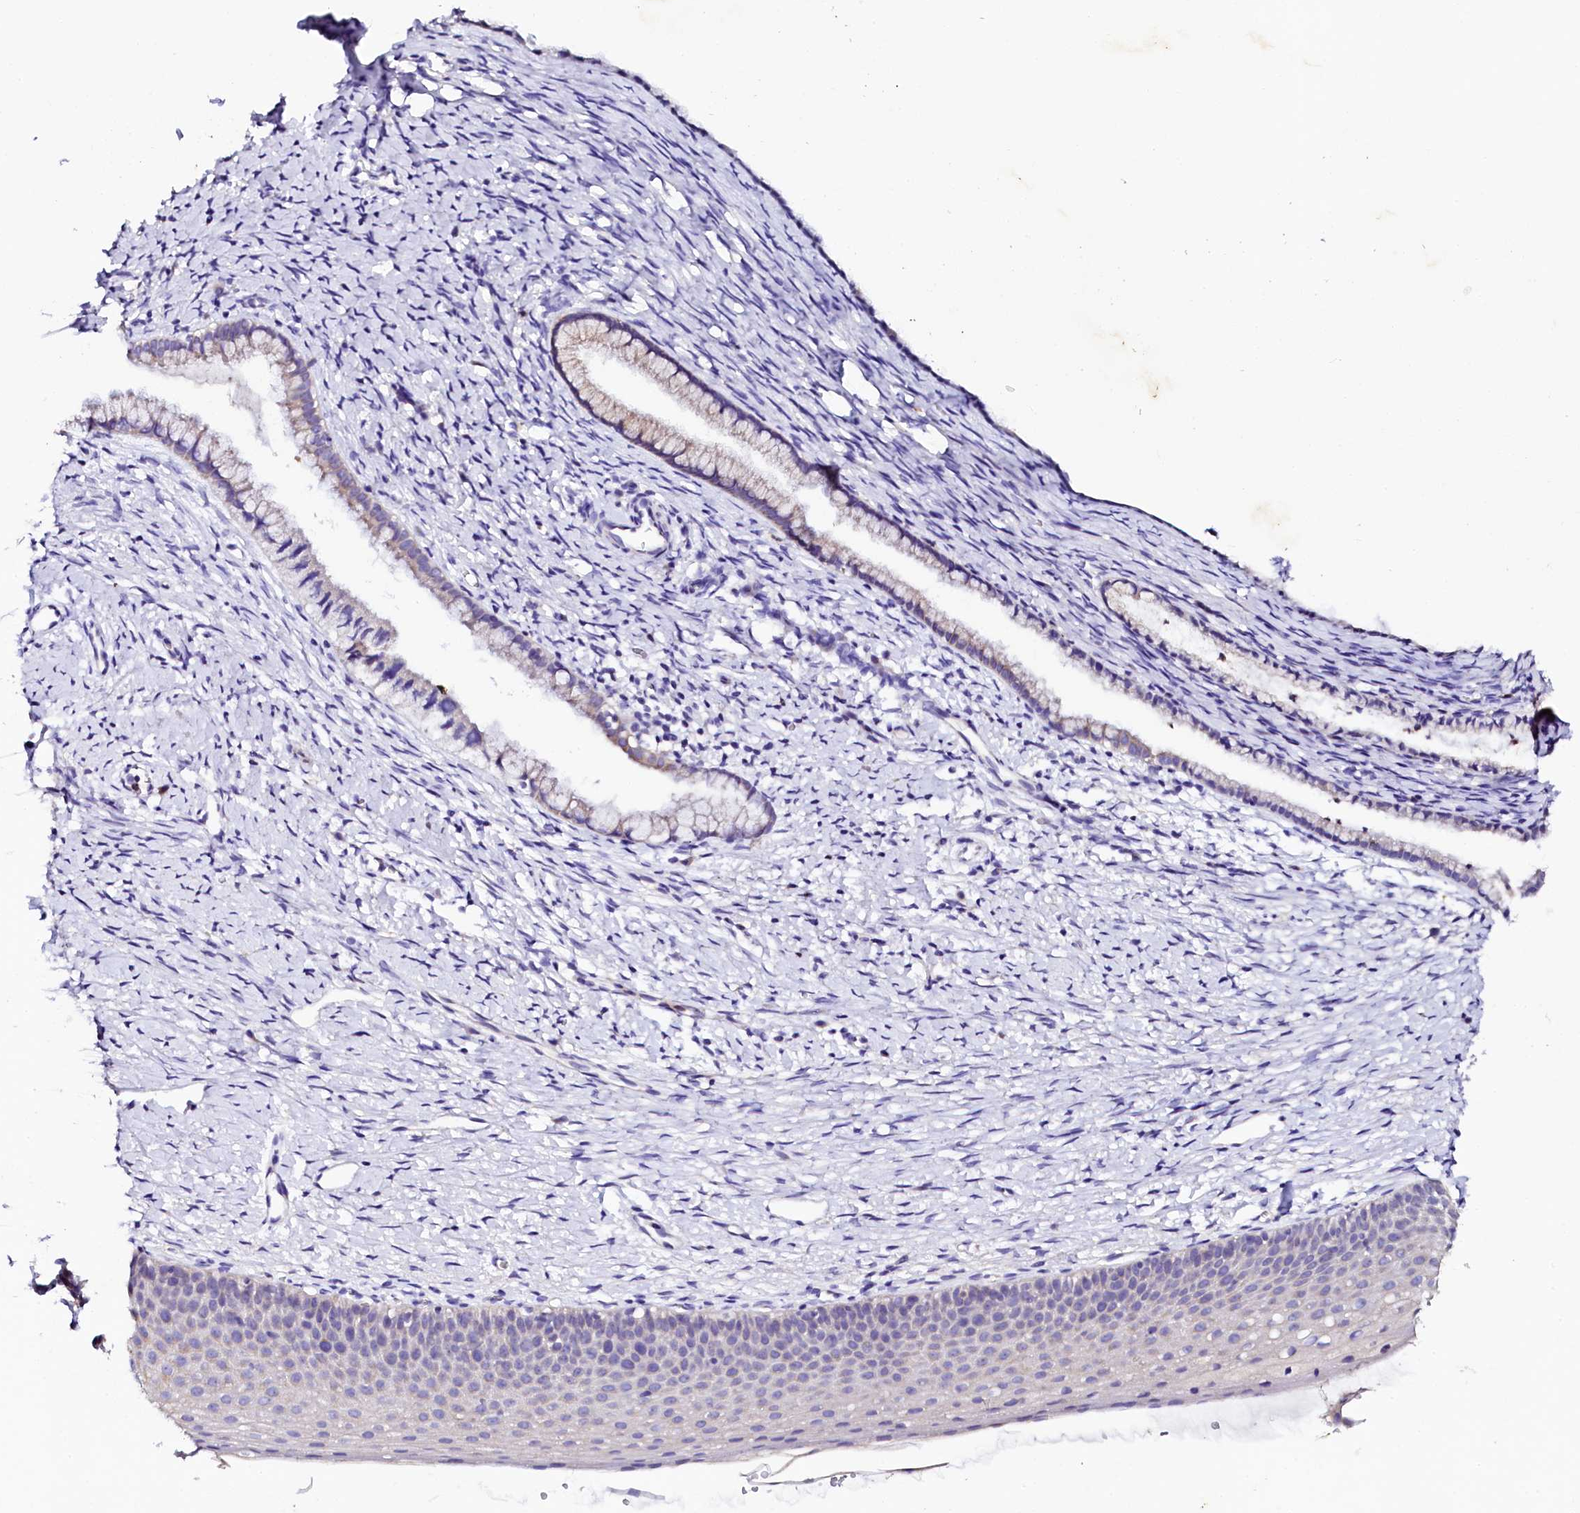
{"staining": {"intensity": "moderate", "quantity": "25%-75%", "location": "cytoplasmic/membranous"}, "tissue": "cervix", "cell_type": "Glandular cells", "image_type": "normal", "snomed": [{"axis": "morphology", "description": "Normal tissue, NOS"}, {"axis": "topography", "description": "Cervix"}], "caption": "An immunohistochemistry image of benign tissue is shown. Protein staining in brown shows moderate cytoplasmic/membranous positivity in cervix within glandular cells.", "gene": "NAA16", "patient": {"sex": "female", "age": 36}}